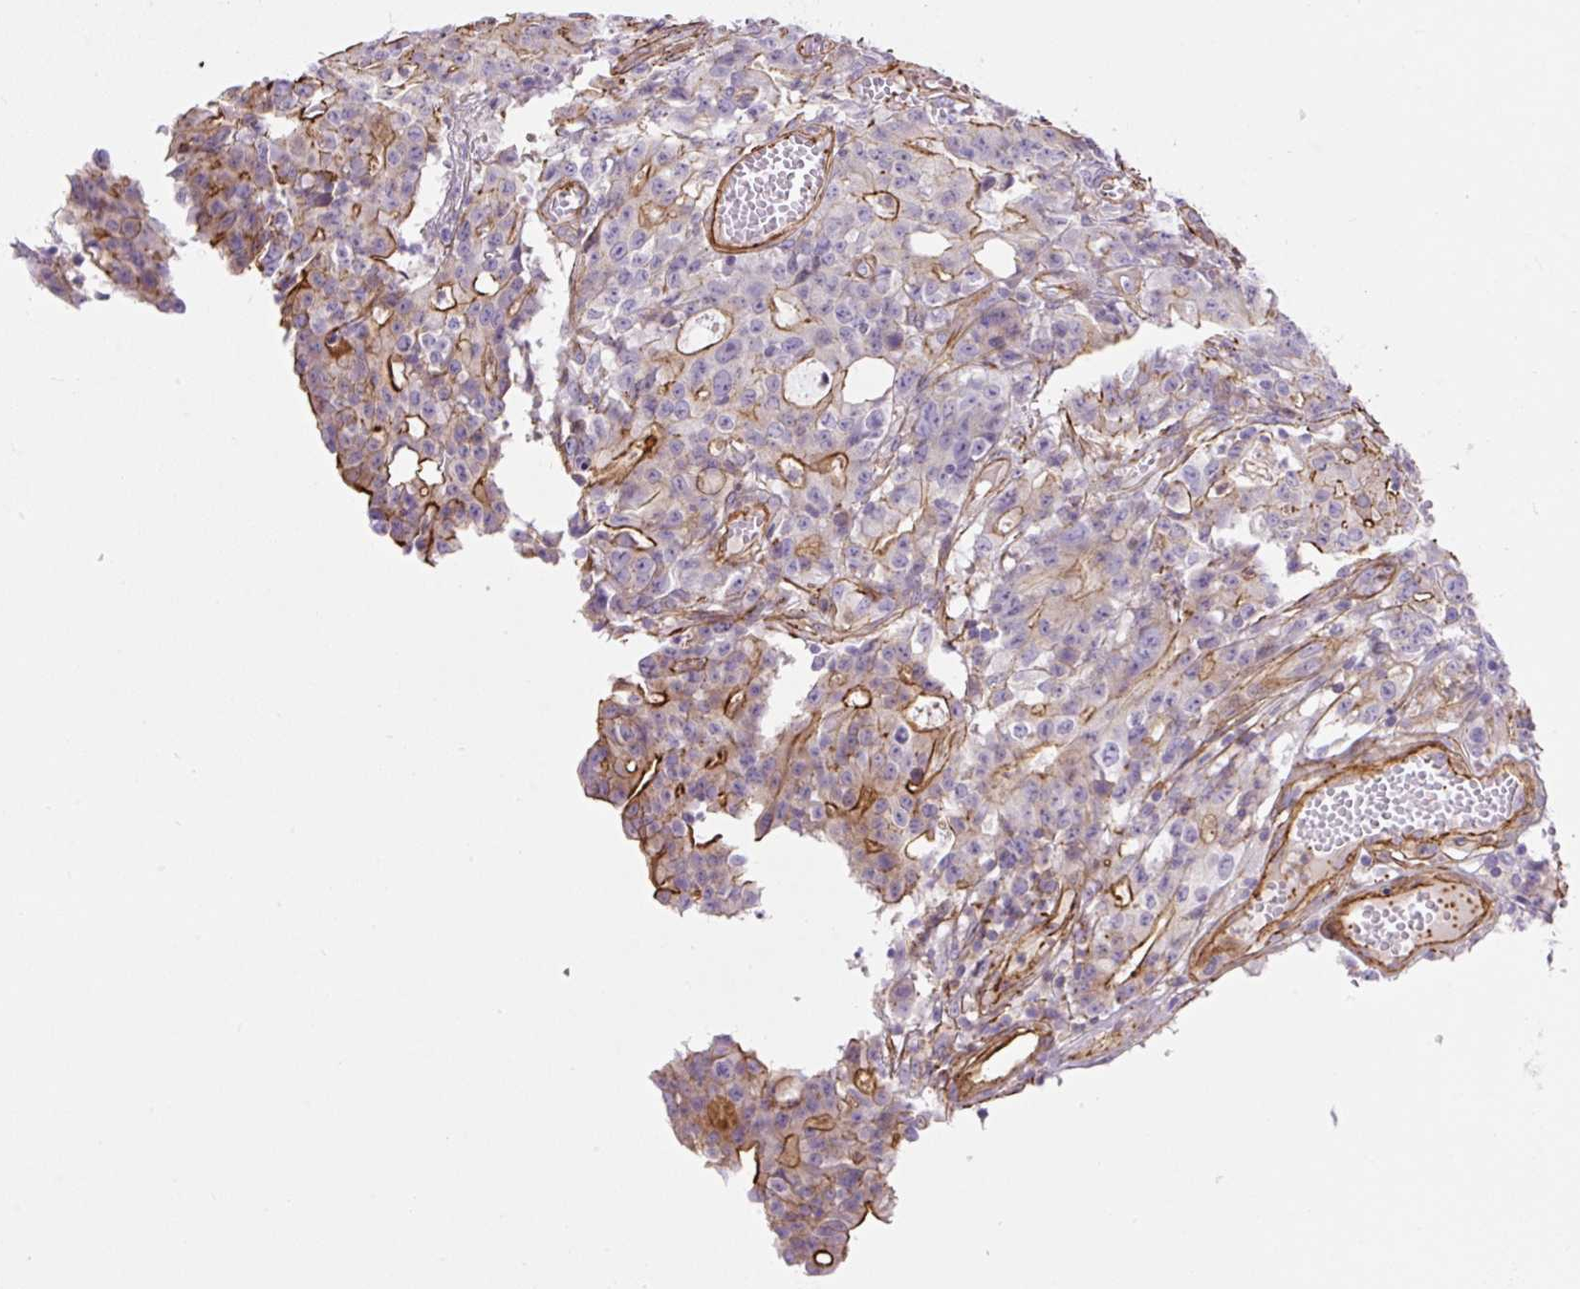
{"staining": {"intensity": "moderate", "quantity": "25%-75%", "location": "cytoplasmic/membranous"}, "tissue": "colorectal cancer", "cell_type": "Tumor cells", "image_type": "cancer", "snomed": [{"axis": "morphology", "description": "Adenocarcinoma, NOS"}, {"axis": "topography", "description": "Colon"}], "caption": "Tumor cells demonstrate medium levels of moderate cytoplasmic/membranous expression in approximately 25%-75% of cells in human adenocarcinoma (colorectal).", "gene": "B3GALT5", "patient": {"sex": "male", "age": 83}}